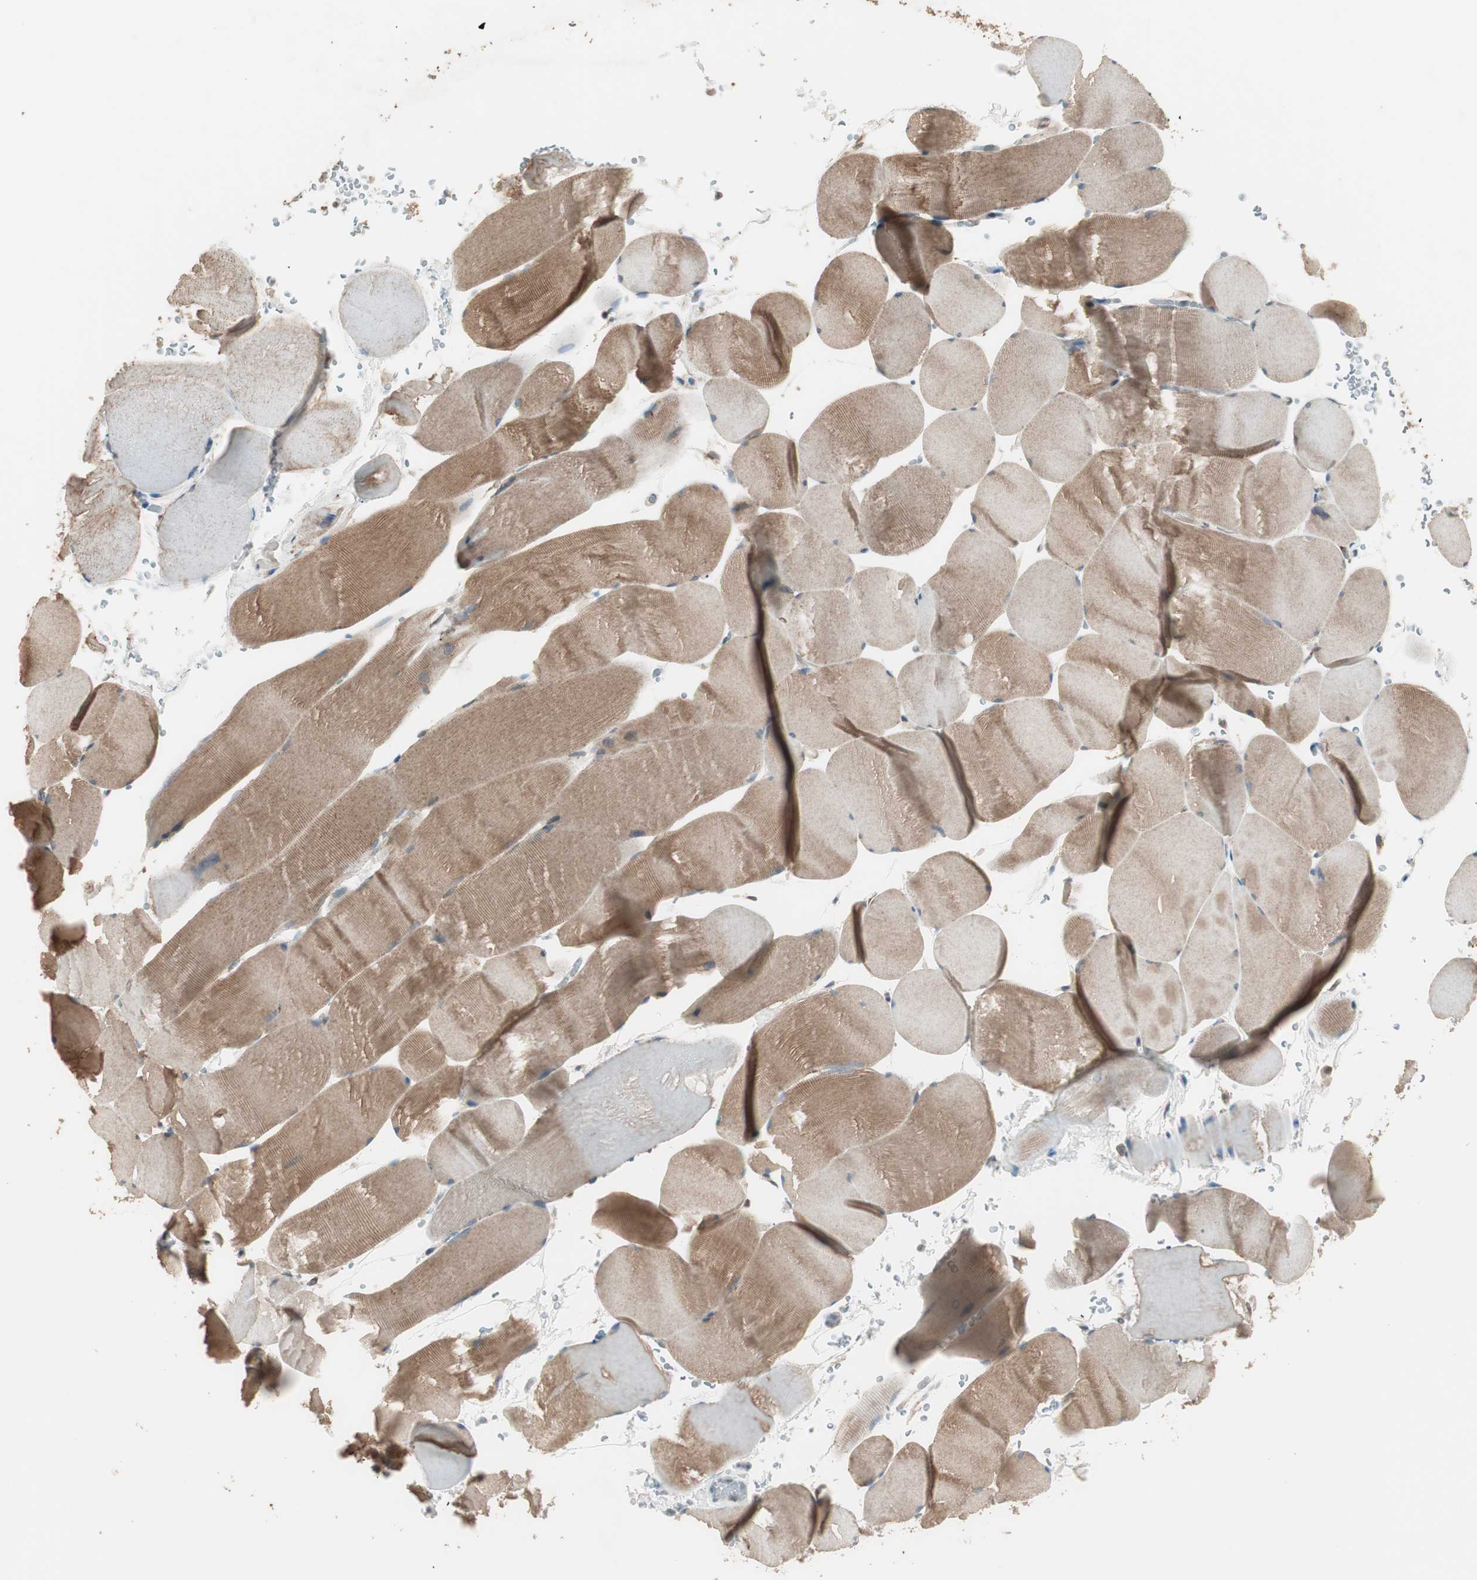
{"staining": {"intensity": "moderate", "quantity": ">75%", "location": "cytoplasmic/membranous"}, "tissue": "skeletal muscle", "cell_type": "Myocytes", "image_type": "normal", "snomed": [{"axis": "morphology", "description": "Normal tissue, NOS"}, {"axis": "topography", "description": "Skeletal muscle"}], "caption": "Moderate cytoplasmic/membranous staining for a protein is identified in approximately >75% of myocytes of benign skeletal muscle using immunohistochemistry (IHC).", "gene": "RARRES1", "patient": {"sex": "male", "age": 62}}